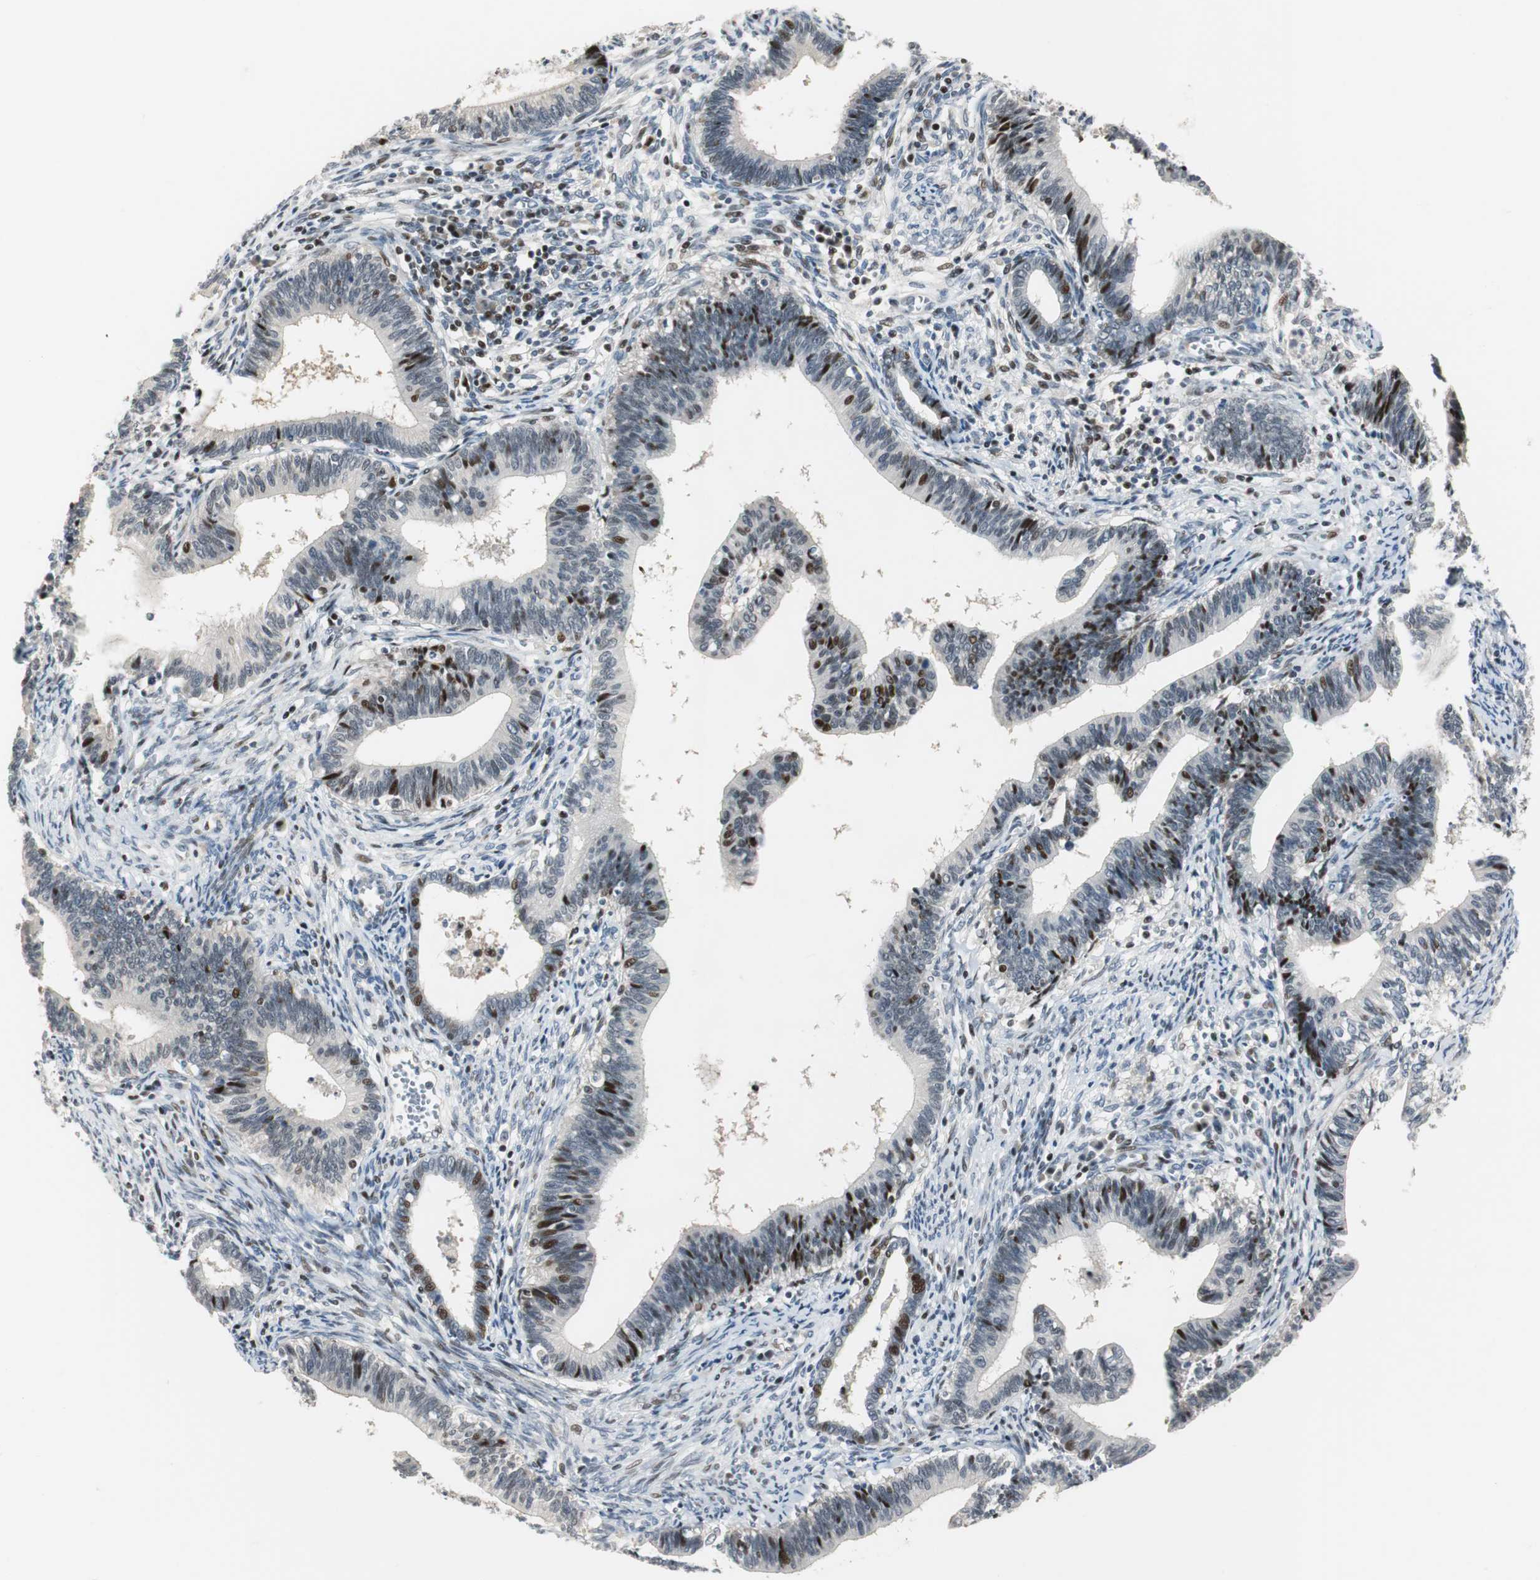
{"staining": {"intensity": "strong", "quantity": "<25%", "location": "nuclear"}, "tissue": "cervical cancer", "cell_type": "Tumor cells", "image_type": "cancer", "snomed": [{"axis": "morphology", "description": "Adenocarcinoma, NOS"}, {"axis": "topography", "description": "Cervix"}], "caption": "Protein staining demonstrates strong nuclear staining in about <25% of tumor cells in cervical adenocarcinoma.", "gene": "RAD1", "patient": {"sex": "female", "age": 44}}